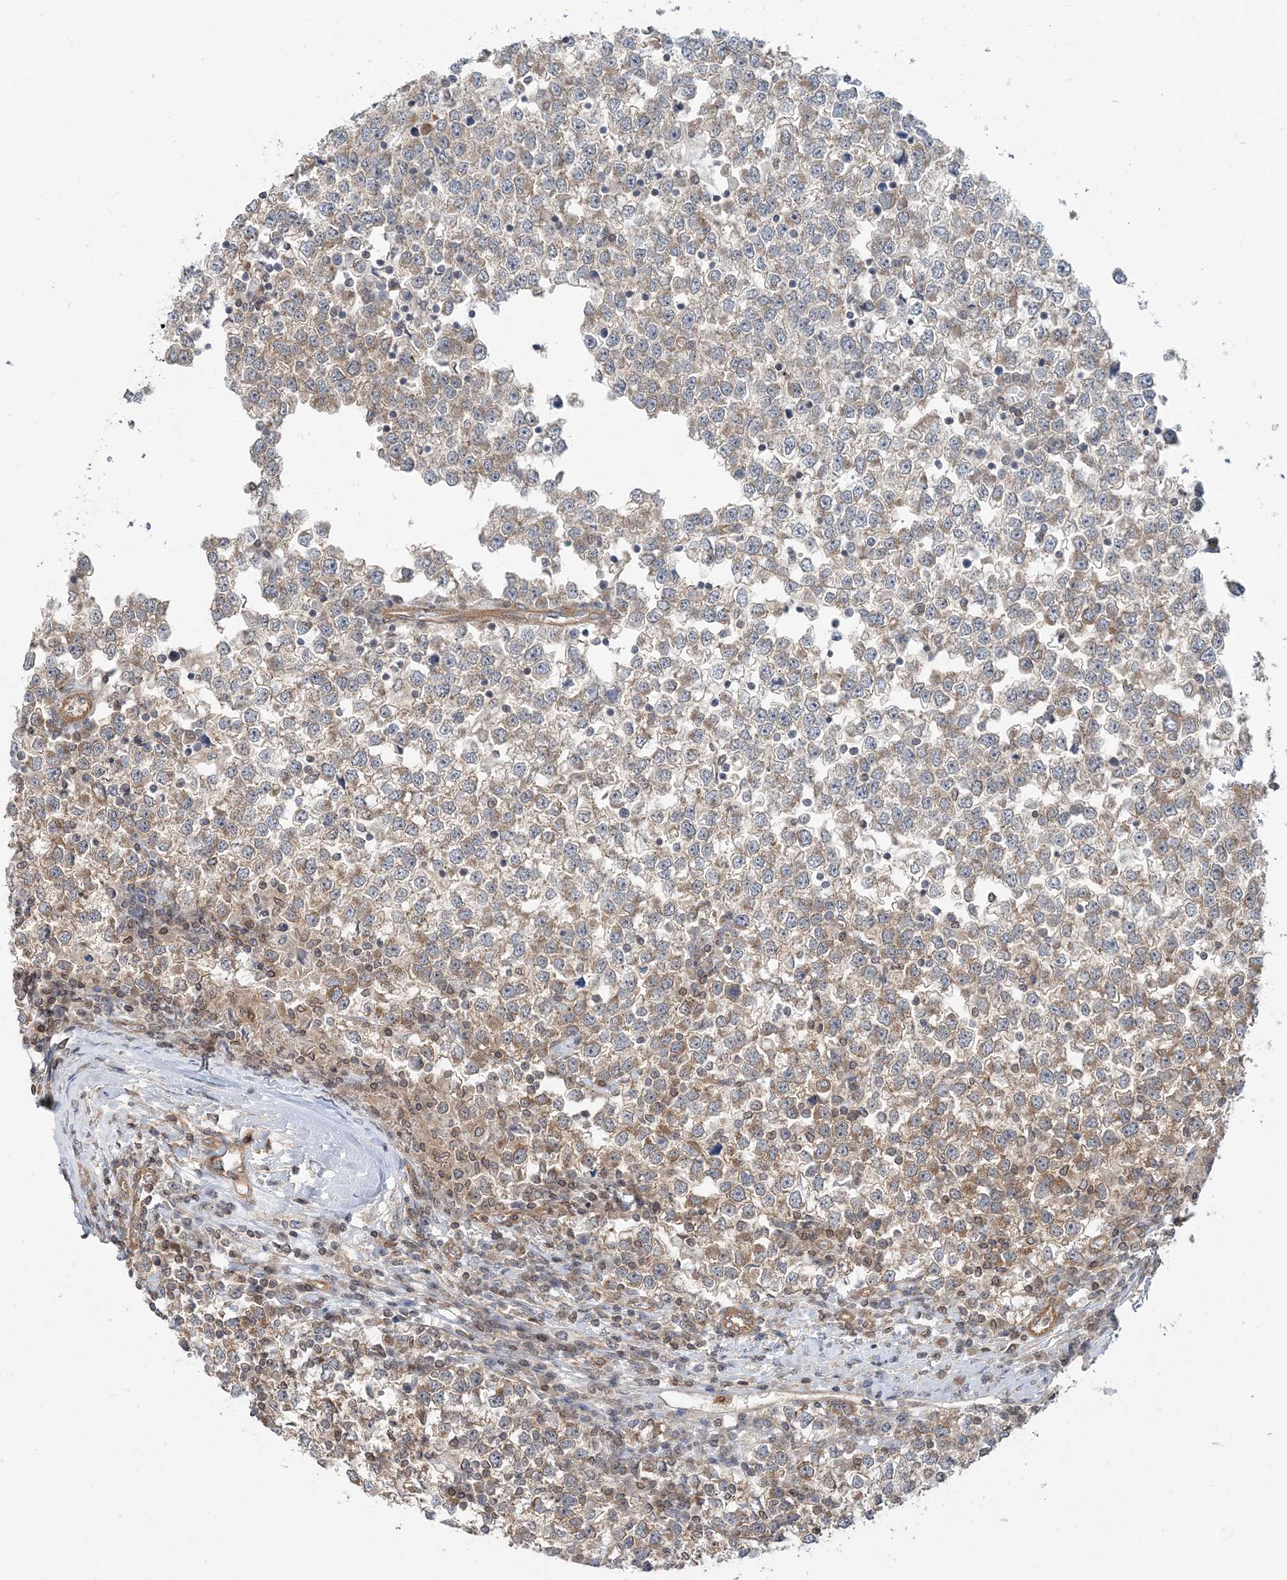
{"staining": {"intensity": "moderate", "quantity": "25%-75%", "location": "cytoplasmic/membranous"}, "tissue": "testis cancer", "cell_type": "Tumor cells", "image_type": "cancer", "snomed": [{"axis": "morphology", "description": "Seminoma, NOS"}, {"axis": "topography", "description": "Testis"}], "caption": "Immunohistochemistry (IHC) image of neoplastic tissue: testis cancer (seminoma) stained using immunohistochemistry (IHC) exhibits medium levels of moderate protein expression localized specifically in the cytoplasmic/membranous of tumor cells, appearing as a cytoplasmic/membranous brown color.", "gene": "MOB4", "patient": {"sex": "male", "age": 65}}